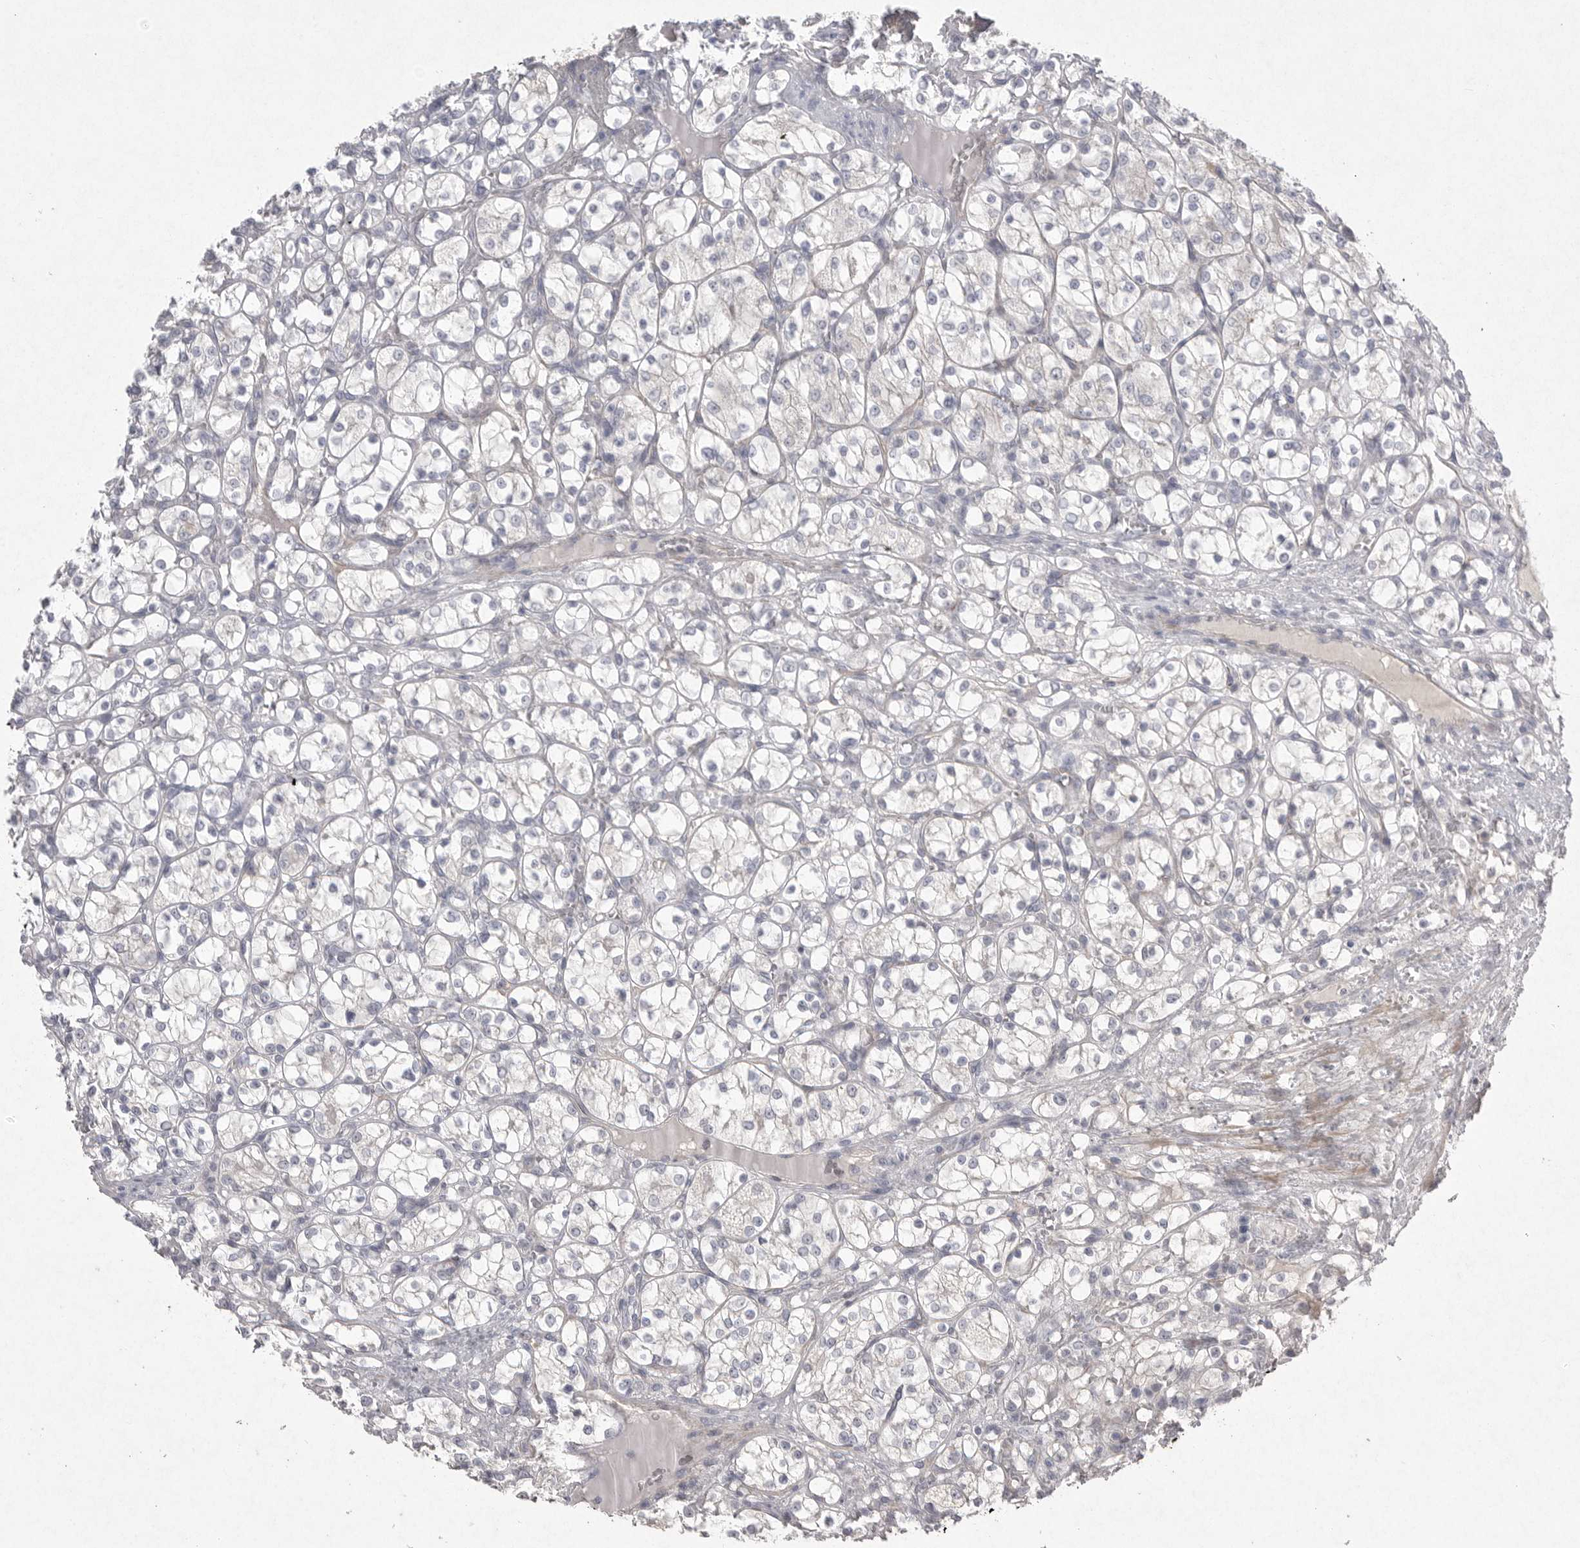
{"staining": {"intensity": "negative", "quantity": "none", "location": "none"}, "tissue": "renal cancer", "cell_type": "Tumor cells", "image_type": "cancer", "snomed": [{"axis": "morphology", "description": "Adenocarcinoma, NOS"}, {"axis": "topography", "description": "Kidney"}], "caption": "DAB immunohistochemical staining of human adenocarcinoma (renal) displays no significant expression in tumor cells. Brightfield microscopy of IHC stained with DAB (3,3'-diaminobenzidine) (brown) and hematoxylin (blue), captured at high magnification.", "gene": "VANGL2", "patient": {"sex": "female", "age": 69}}